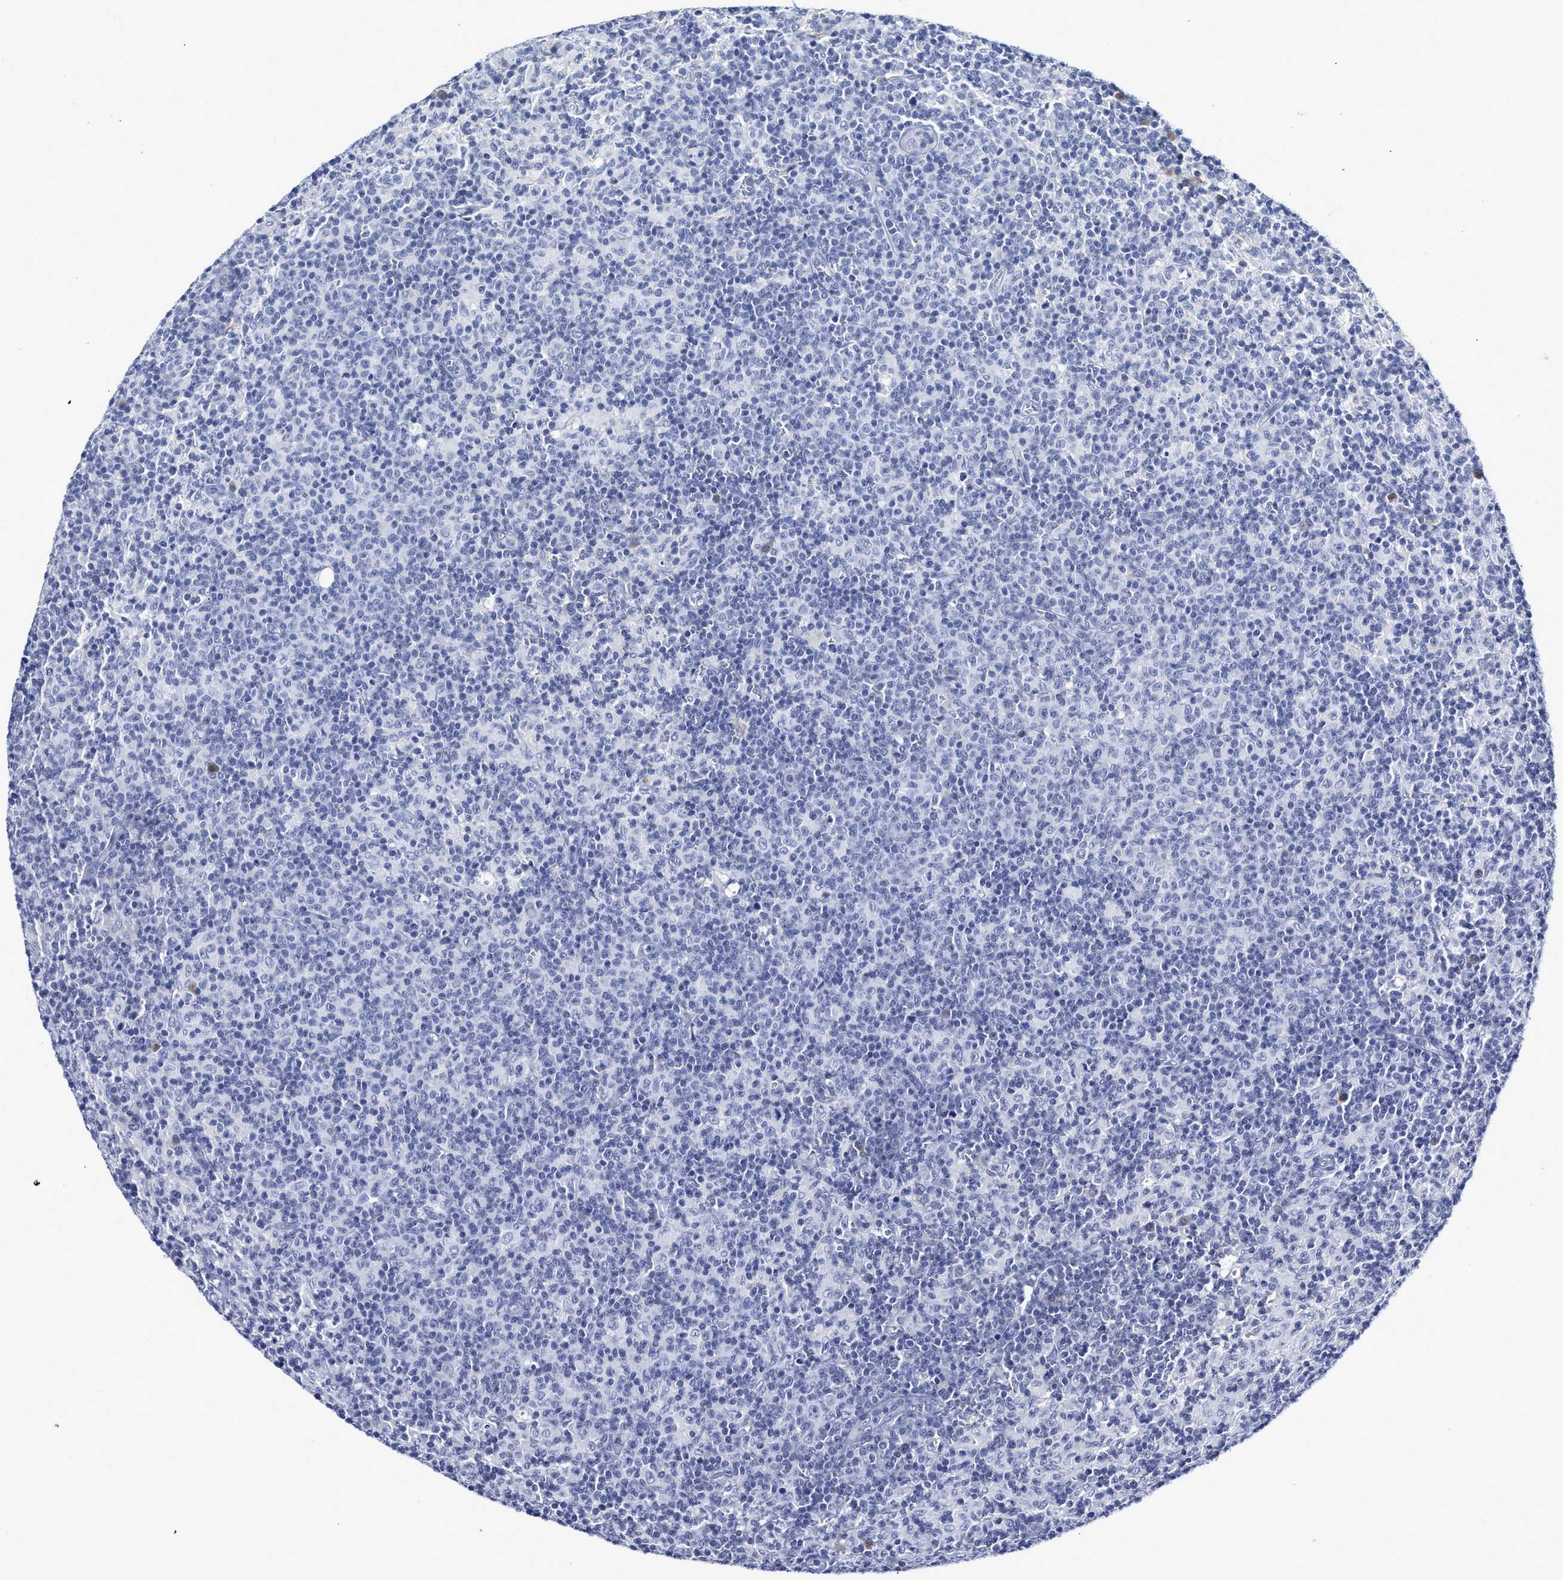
{"staining": {"intensity": "negative", "quantity": "none", "location": "none"}, "tissue": "lymph node", "cell_type": "Germinal center cells", "image_type": "normal", "snomed": [{"axis": "morphology", "description": "Normal tissue, NOS"}, {"axis": "morphology", "description": "Inflammation, NOS"}, {"axis": "topography", "description": "Lymph node"}], "caption": "Germinal center cells show no significant staining in benign lymph node. (Immunohistochemistry, brightfield microscopy, high magnification).", "gene": "C2", "patient": {"sex": "male", "age": 55}}